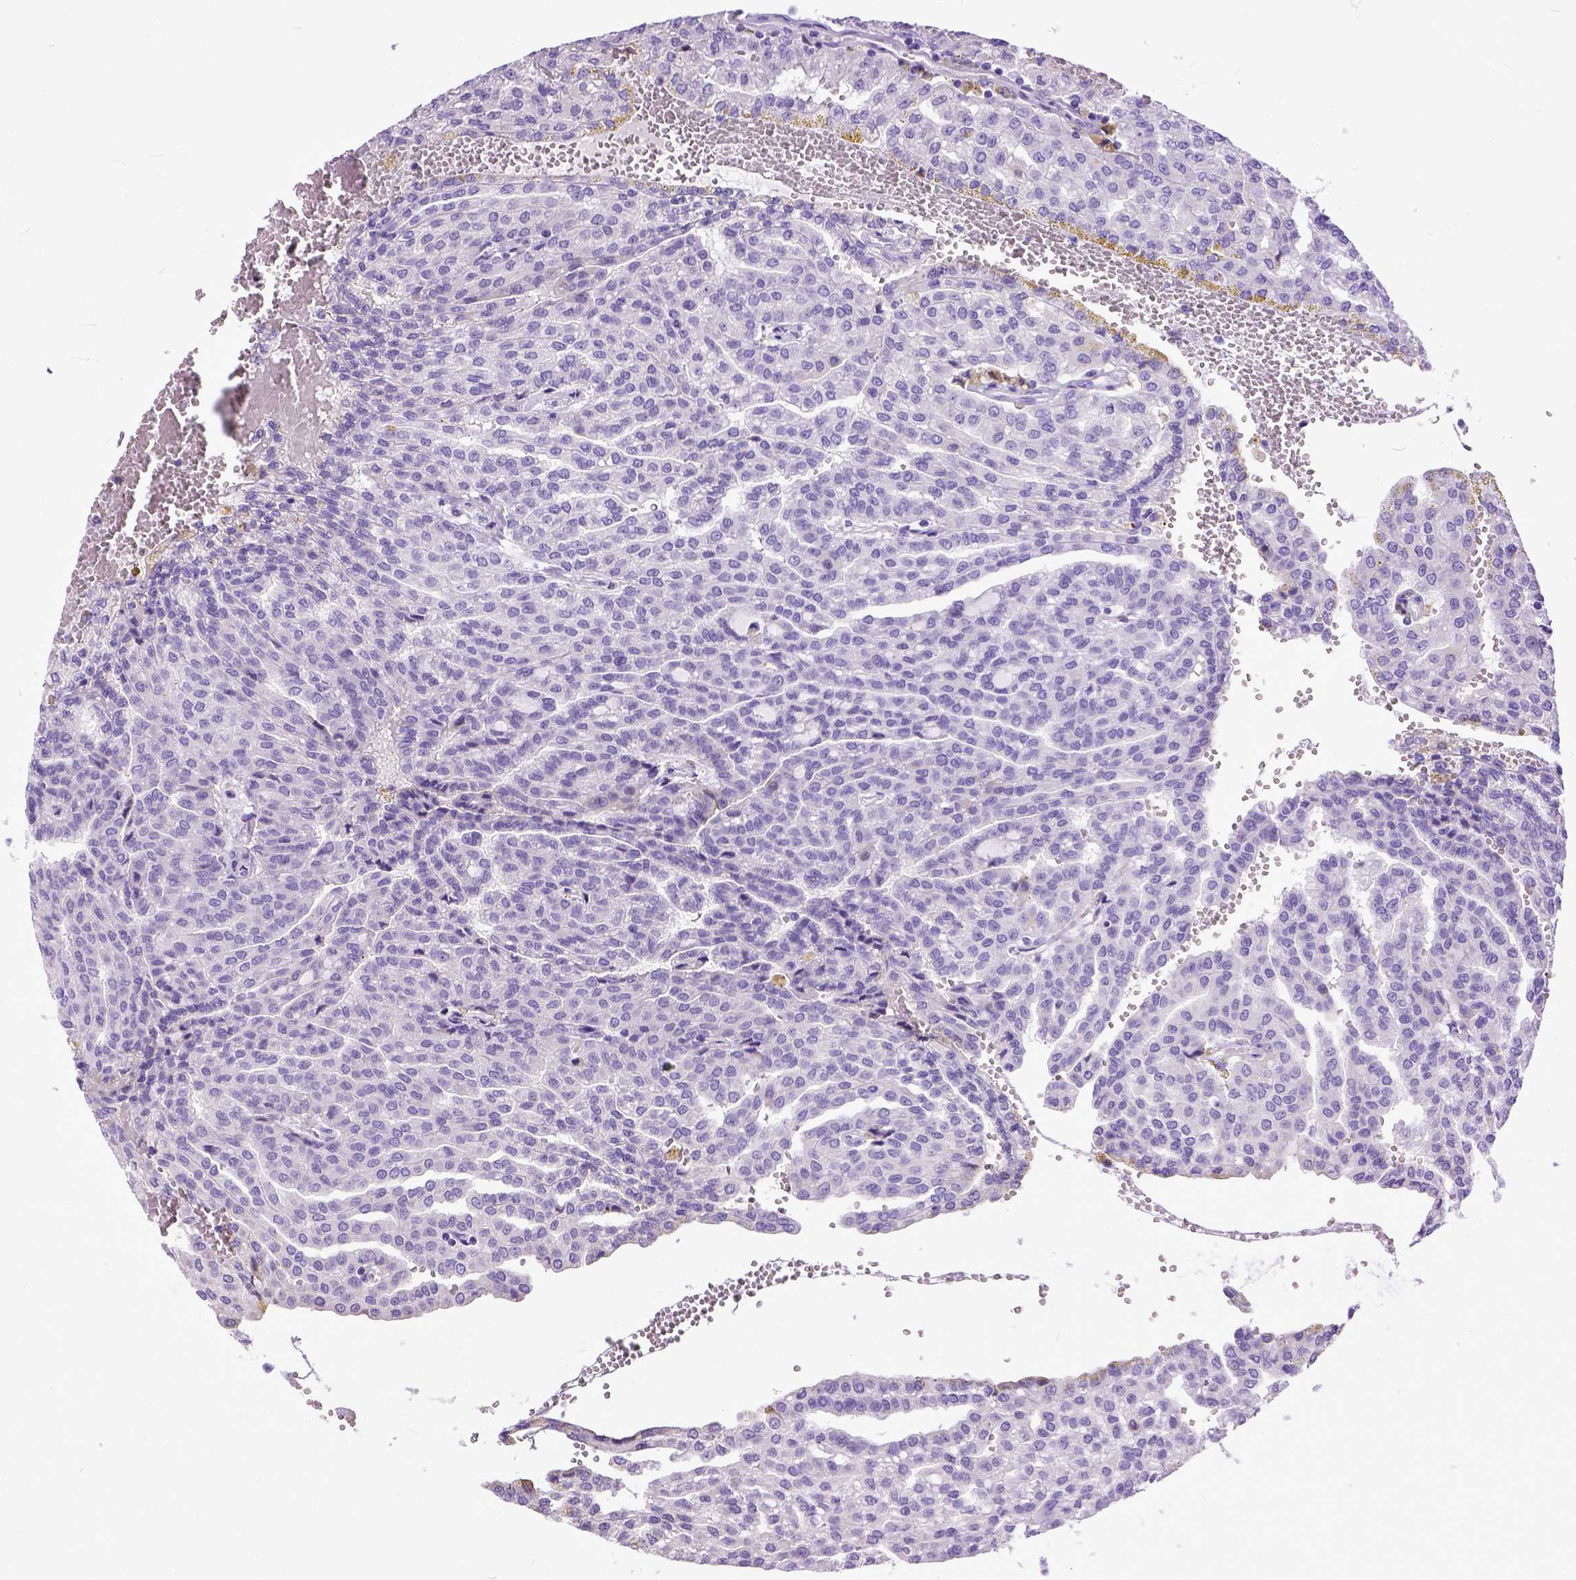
{"staining": {"intensity": "negative", "quantity": "none", "location": "none"}, "tissue": "renal cancer", "cell_type": "Tumor cells", "image_type": "cancer", "snomed": [{"axis": "morphology", "description": "Adenocarcinoma, NOS"}, {"axis": "topography", "description": "Kidney"}], "caption": "Tumor cells show no significant expression in adenocarcinoma (renal). Nuclei are stained in blue.", "gene": "CRB1", "patient": {"sex": "male", "age": 63}}